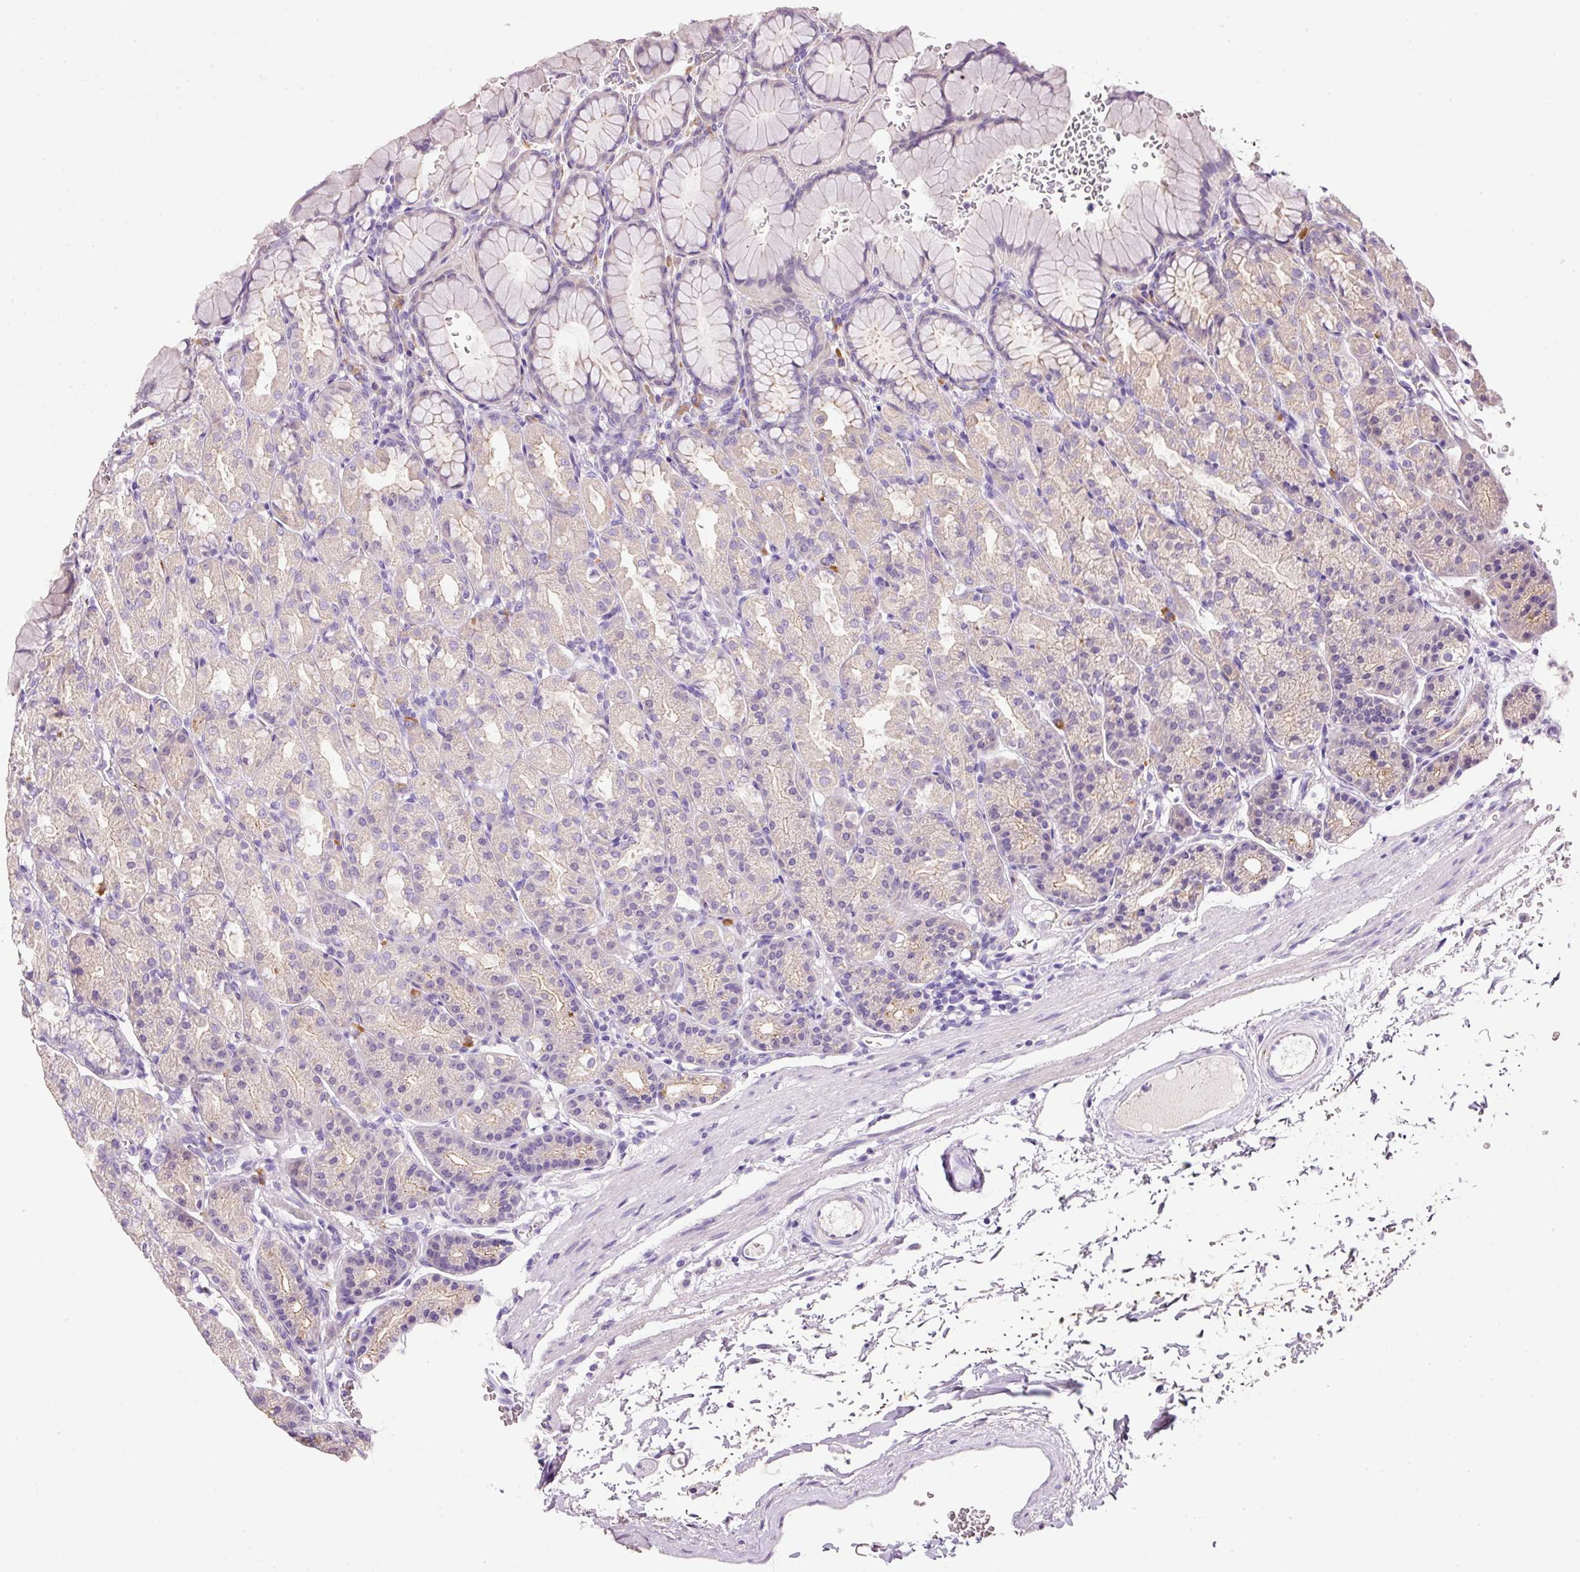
{"staining": {"intensity": "weak", "quantity": "<25%", "location": "cytoplasmic/membranous"}, "tissue": "stomach", "cell_type": "Glandular cells", "image_type": "normal", "snomed": [{"axis": "morphology", "description": "Normal tissue, NOS"}, {"axis": "topography", "description": "Stomach, upper"}], "caption": "Image shows no protein staining in glandular cells of normal stomach. (Immunohistochemistry (ihc), brightfield microscopy, high magnification).", "gene": "TENT5C", "patient": {"sex": "female", "age": 81}}